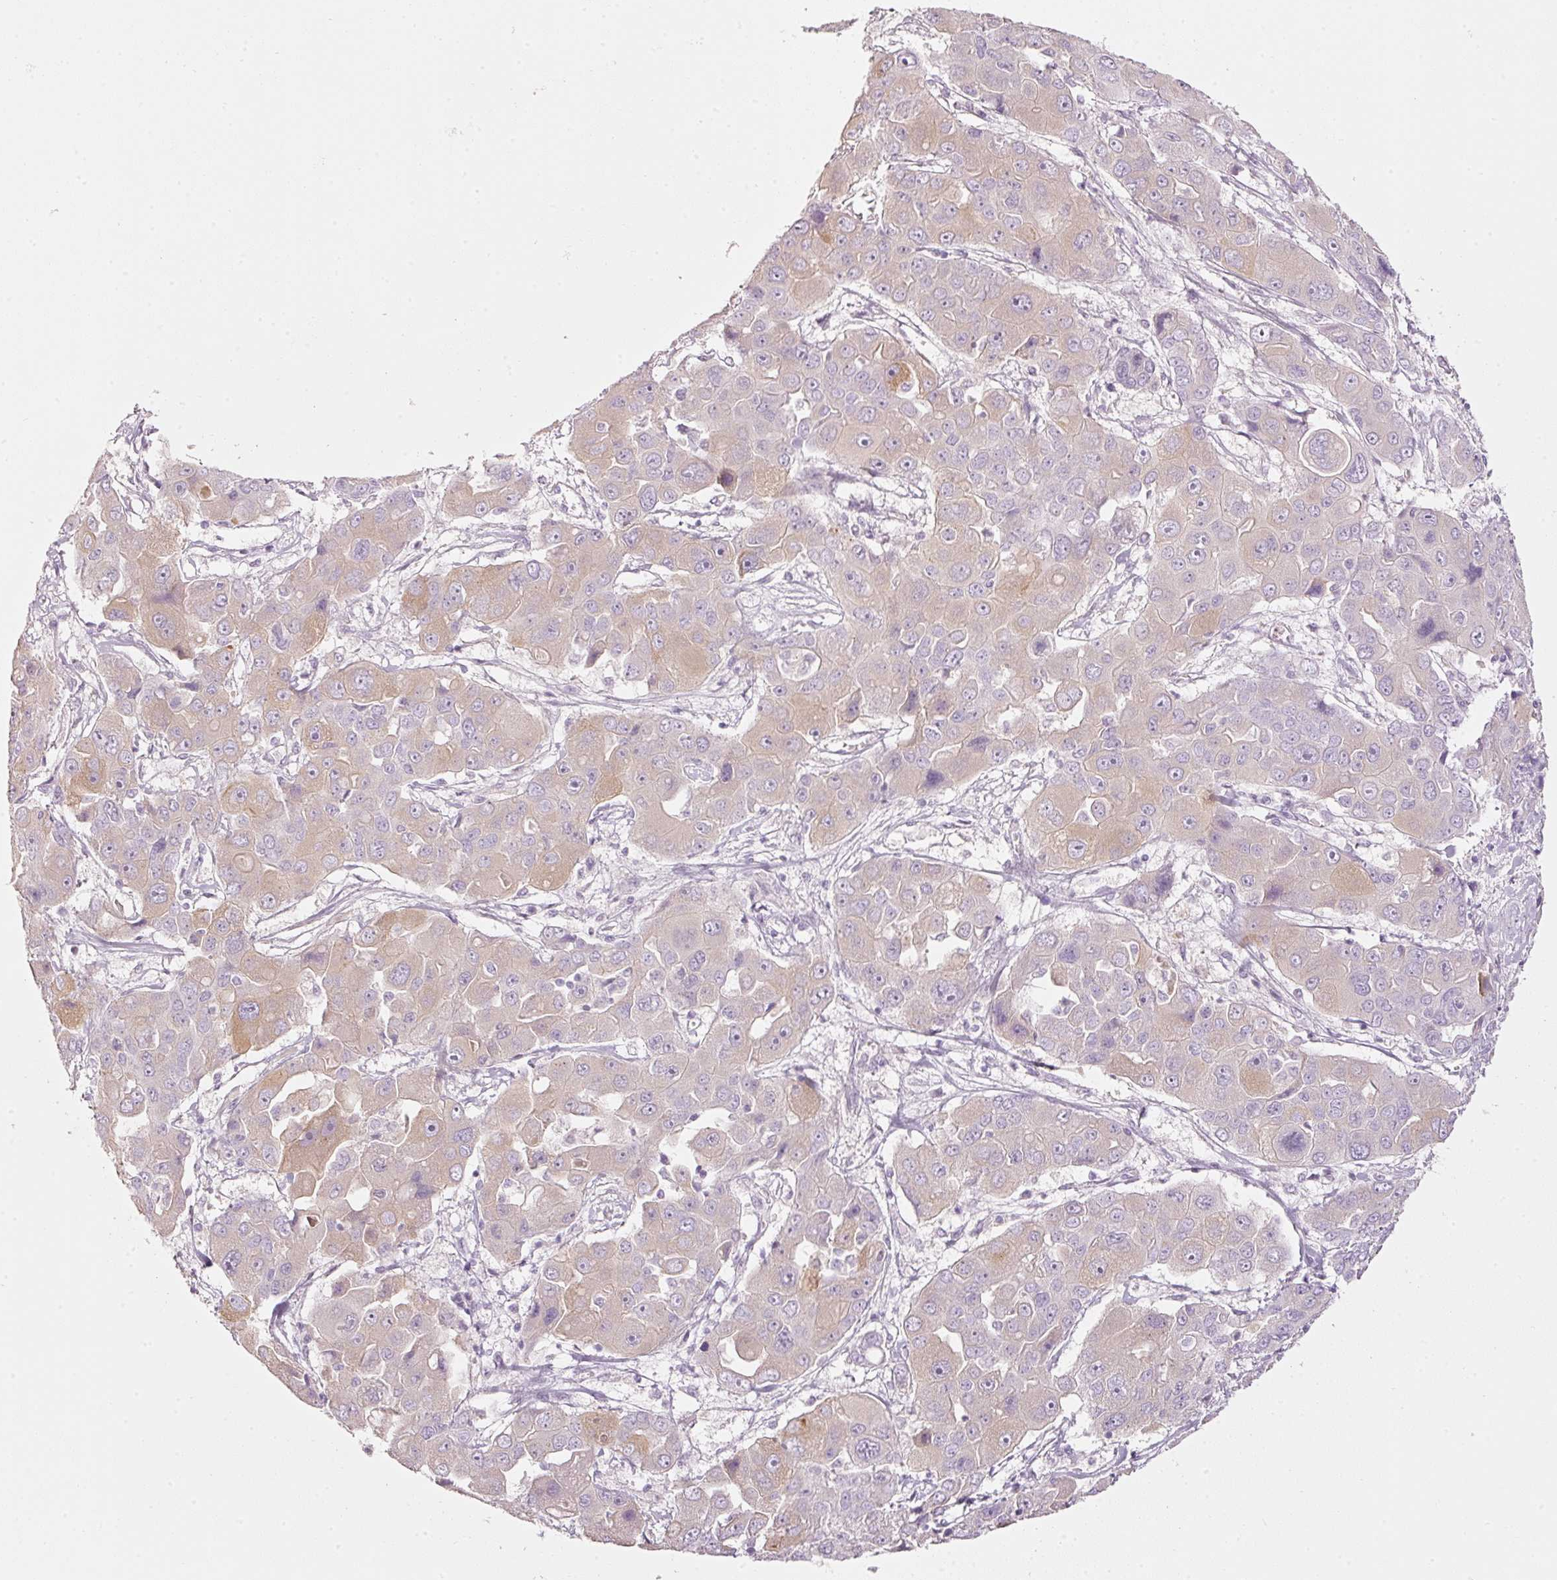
{"staining": {"intensity": "weak", "quantity": "25%-75%", "location": "cytoplasmic/membranous"}, "tissue": "liver cancer", "cell_type": "Tumor cells", "image_type": "cancer", "snomed": [{"axis": "morphology", "description": "Cholangiocarcinoma"}, {"axis": "topography", "description": "Liver"}], "caption": "An immunohistochemistry (IHC) micrograph of tumor tissue is shown. Protein staining in brown highlights weak cytoplasmic/membranous positivity in cholangiocarcinoma (liver) within tumor cells. (IHC, brightfield microscopy, high magnification).", "gene": "PDXDC1", "patient": {"sex": "male", "age": 67}}